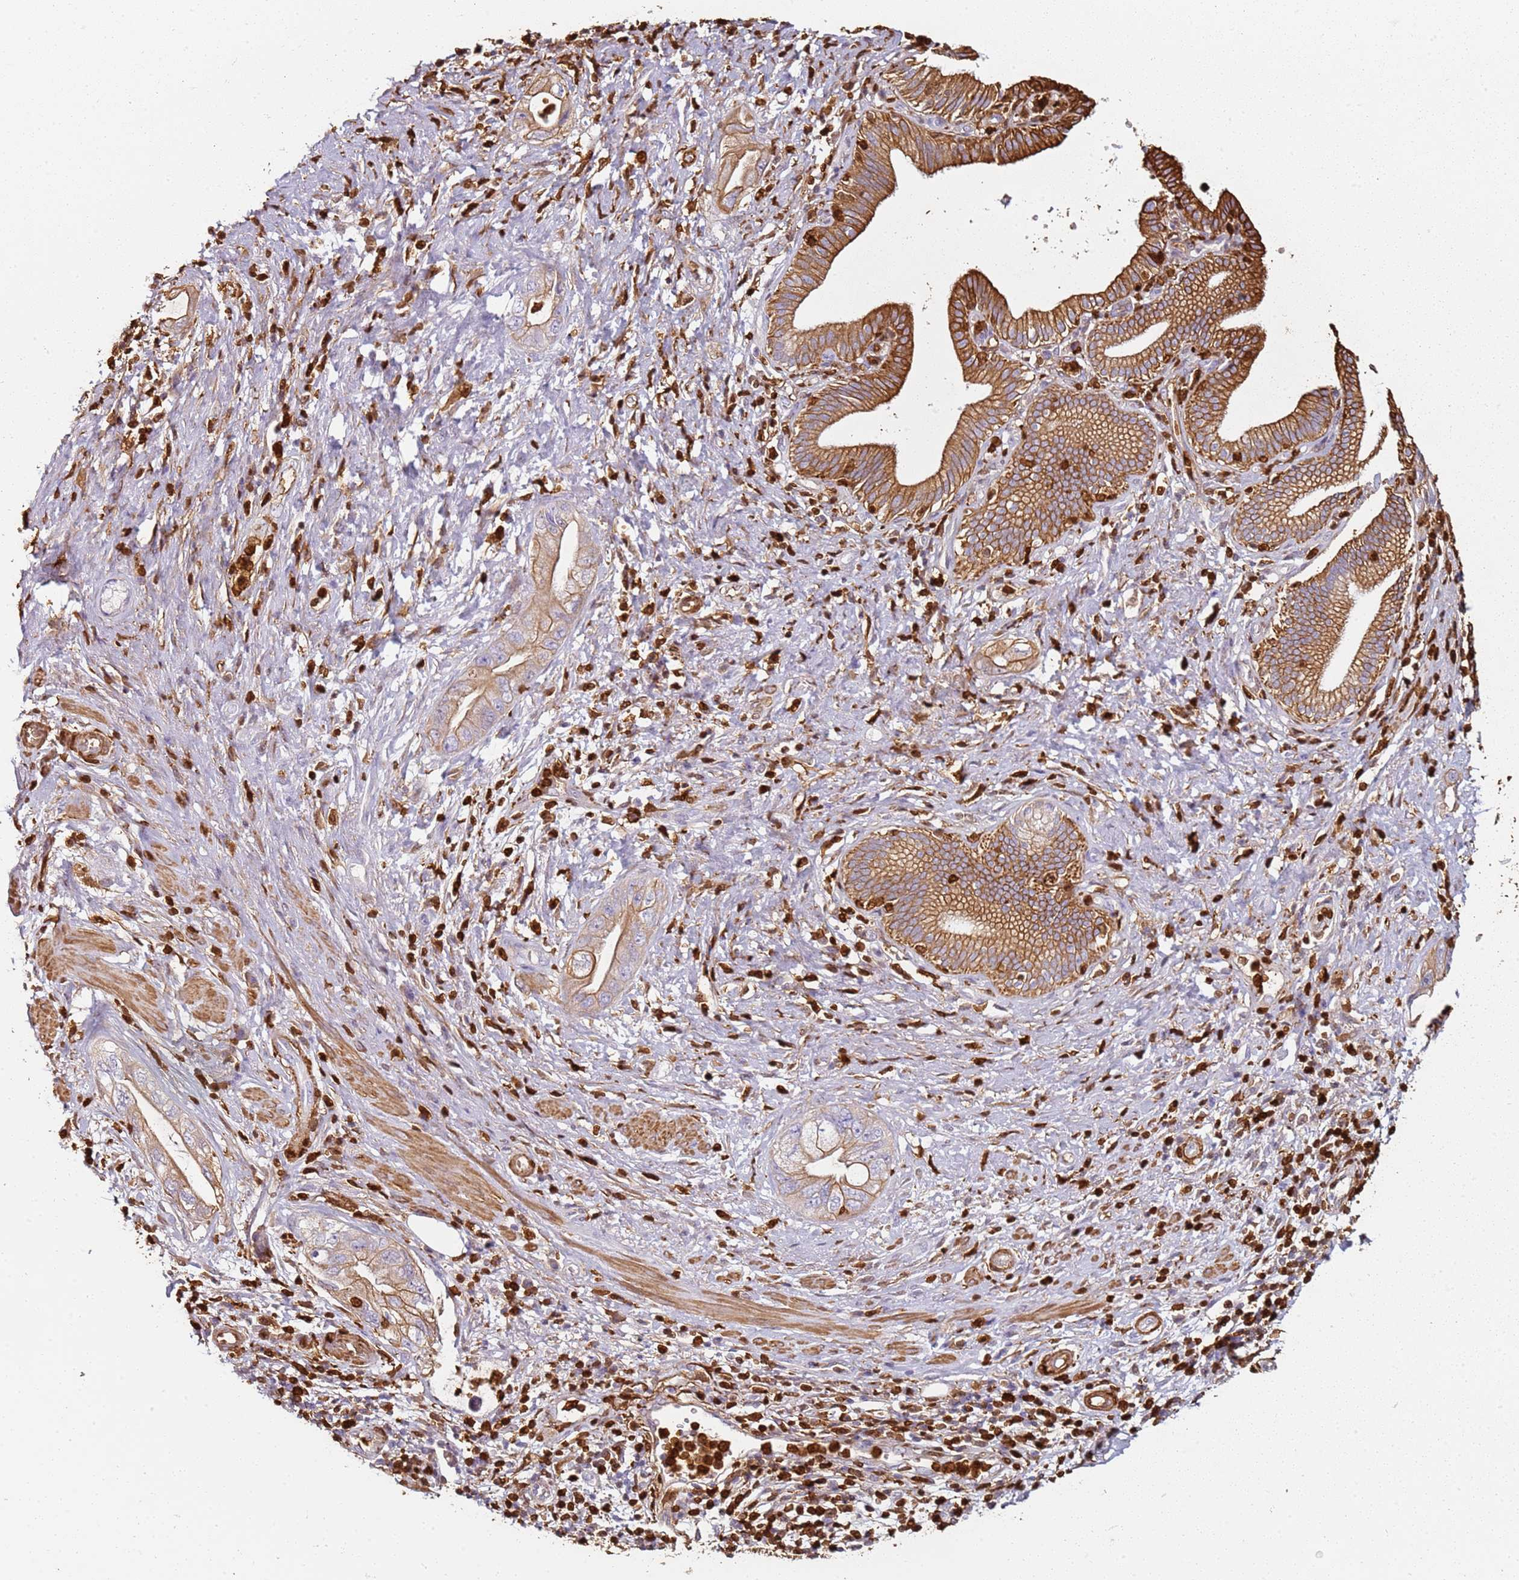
{"staining": {"intensity": "moderate", "quantity": ">75%", "location": "cytoplasmic/membranous"}, "tissue": "pancreatic cancer", "cell_type": "Tumor cells", "image_type": "cancer", "snomed": [{"axis": "morphology", "description": "Adenocarcinoma, NOS"}, {"axis": "topography", "description": "Pancreas"}], "caption": "Immunohistochemical staining of human adenocarcinoma (pancreatic) displays medium levels of moderate cytoplasmic/membranous positivity in approximately >75% of tumor cells. The staining was performed using DAB to visualize the protein expression in brown, while the nuclei were stained in blue with hematoxylin (Magnification: 20x).", "gene": "S100A4", "patient": {"sex": "female", "age": 73}}